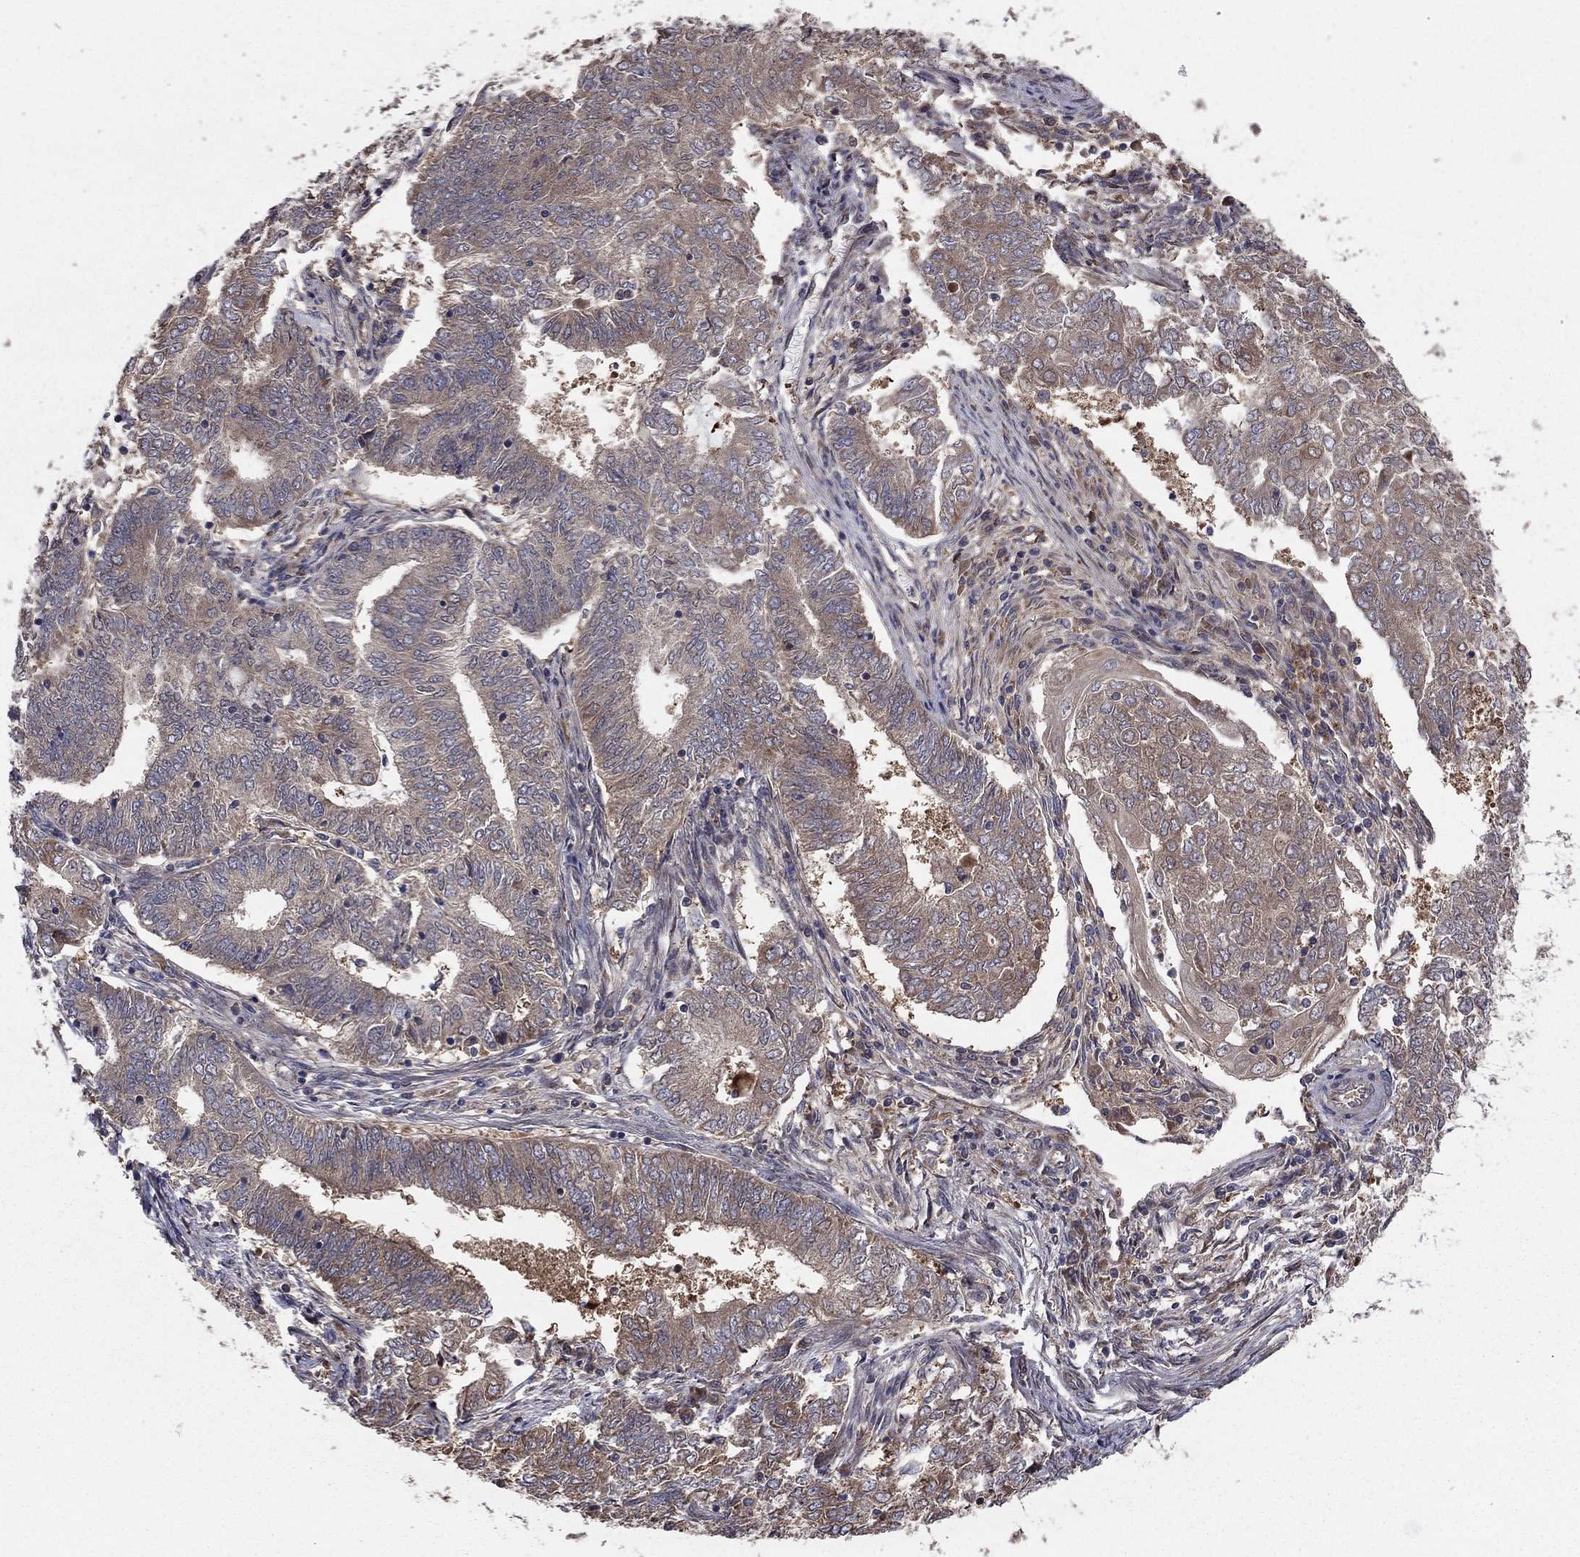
{"staining": {"intensity": "weak", "quantity": "25%-75%", "location": "cytoplasmic/membranous"}, "tissue": "endometrial cancer", "cell_type": "Tumor cells", "image_type": "cancer", "snomed": [{"axis": "morphology", "description": "Adenocarcinoma, NOS"}, {"axis": "topography", "description": "Endometrium"}], "caption": "Human endometrial cancer stained with a brown dye exhibits weak cytoplasmic/membranous positive expression in about 25%-75% of tumor cells.", "gene": "BABAM2", "patient": {"sex": "female", "age": 62}}